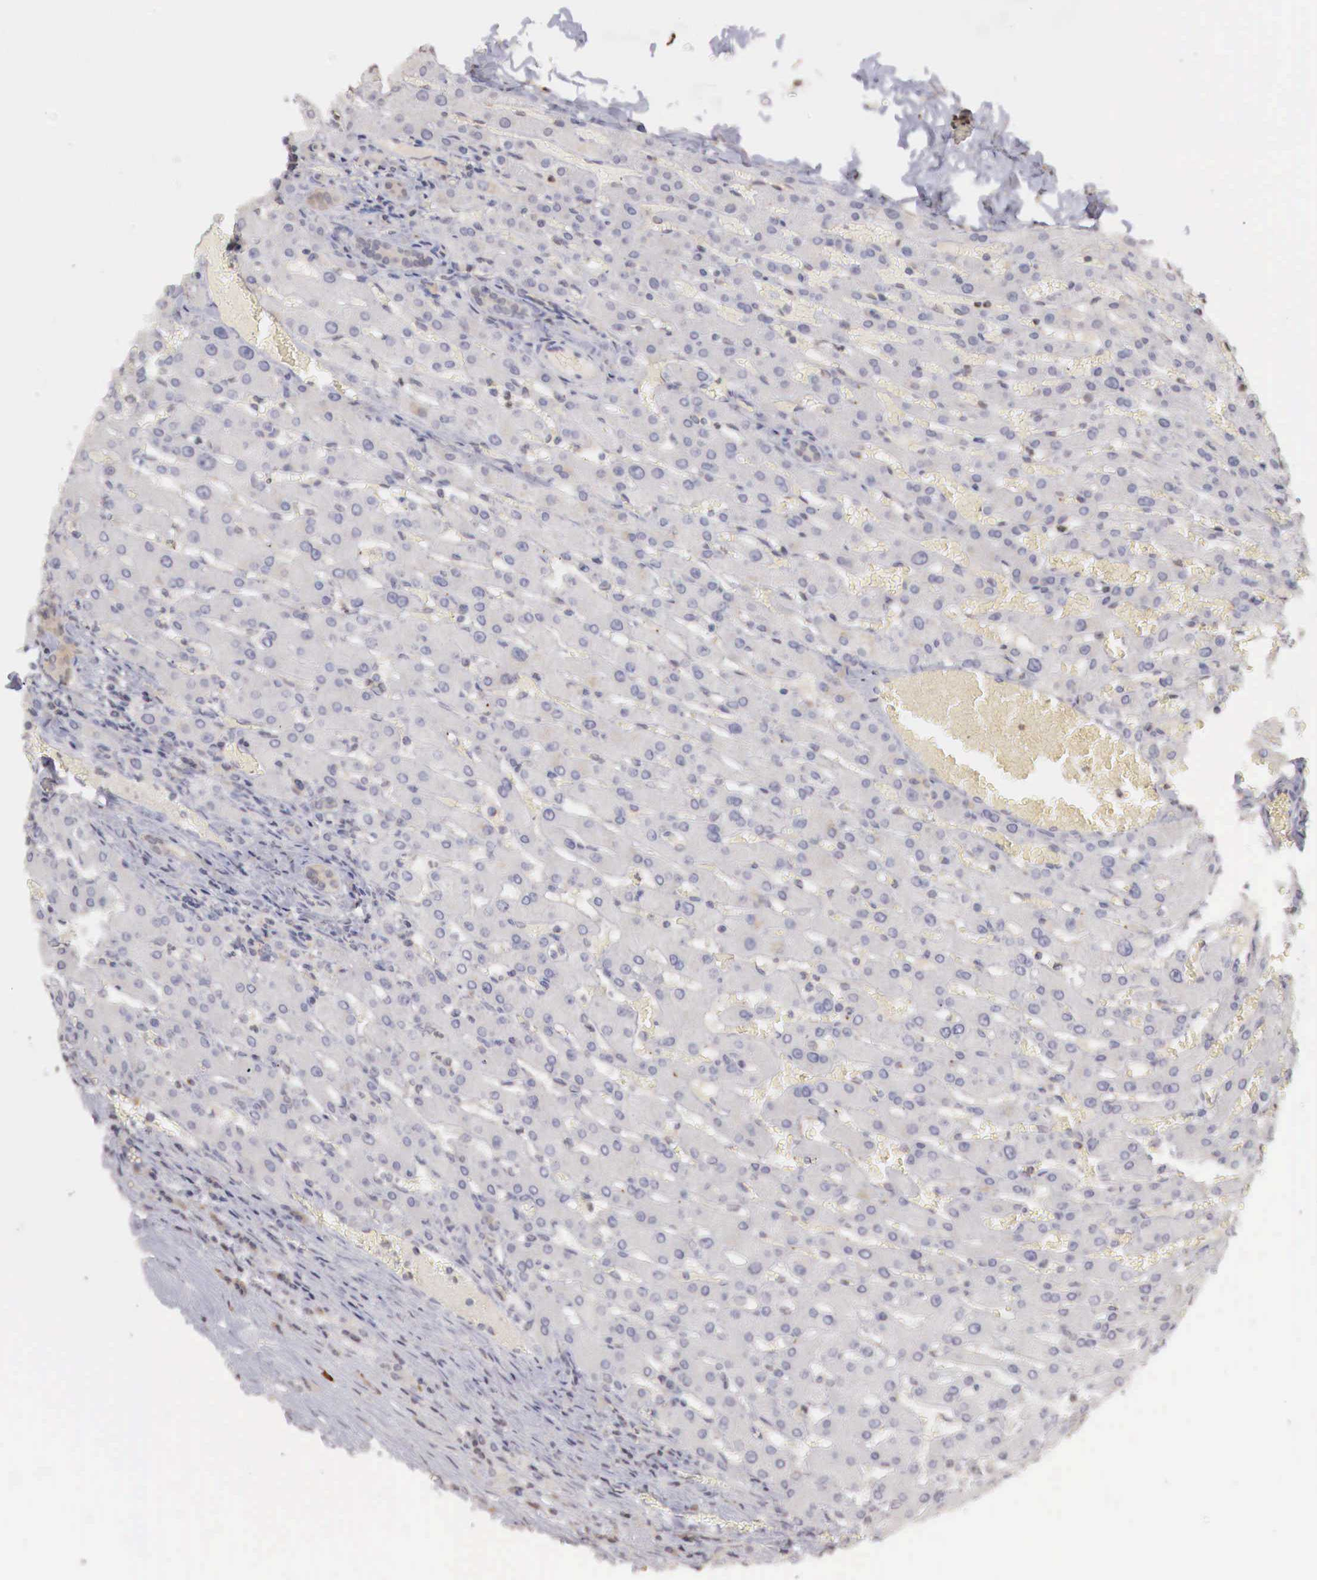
{"staining": {"intensity": "negative", "quantity": "none", "location": "none"}, "tissue": "liver", "cell_type": "Cholangiocytes", "image_type": "normal", "snomed": [{"axis": "morphology", "description": "Normal tissue, NOS"}, {"axis": "topography", "description": "Liver"}], "caption": "Immunohistochemical staining of normal human liver exhibits no significant expression in cholangiocytes.", "gene": "TBC1D9", "patient": {"sex": "female", "age": 30}}